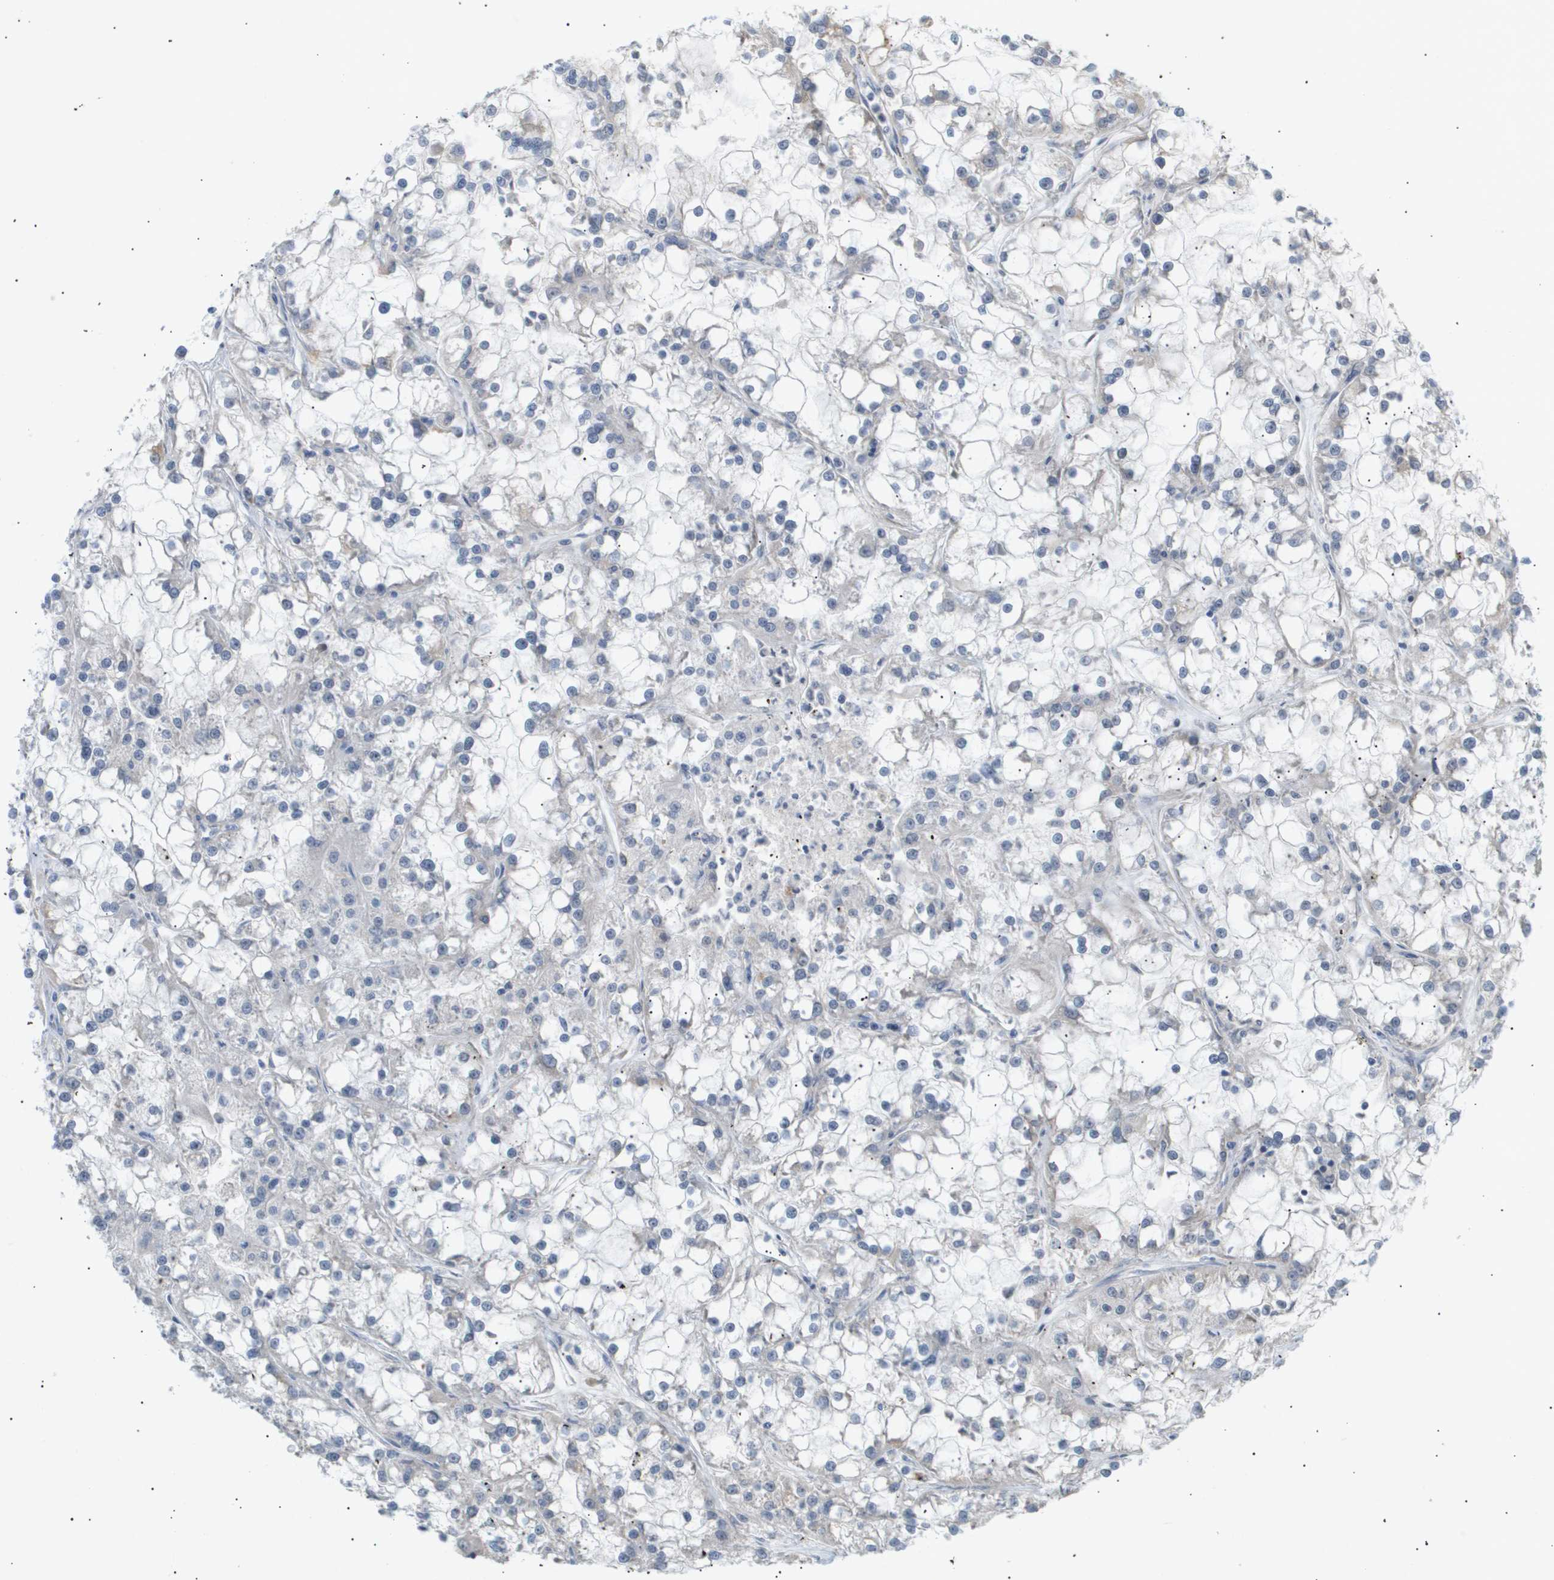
{"staining": {"intensity": "negative", "quantity": "none", "location": "none"}, "tissue": "renal cancer", "cell_type": "Tumor cells", "image_type": "cancer", "snomed": [{"axis": "morphology", "description": "Adenocarcinoma, NOS"}, {"axis": "topography", "description": "Kidney"}], "caption": "Tumor cells are negative for protein expression in human adenocarcinoma (renal).", "gene": "CORO2B", "patient": {"sex": "female", "age": 52}}